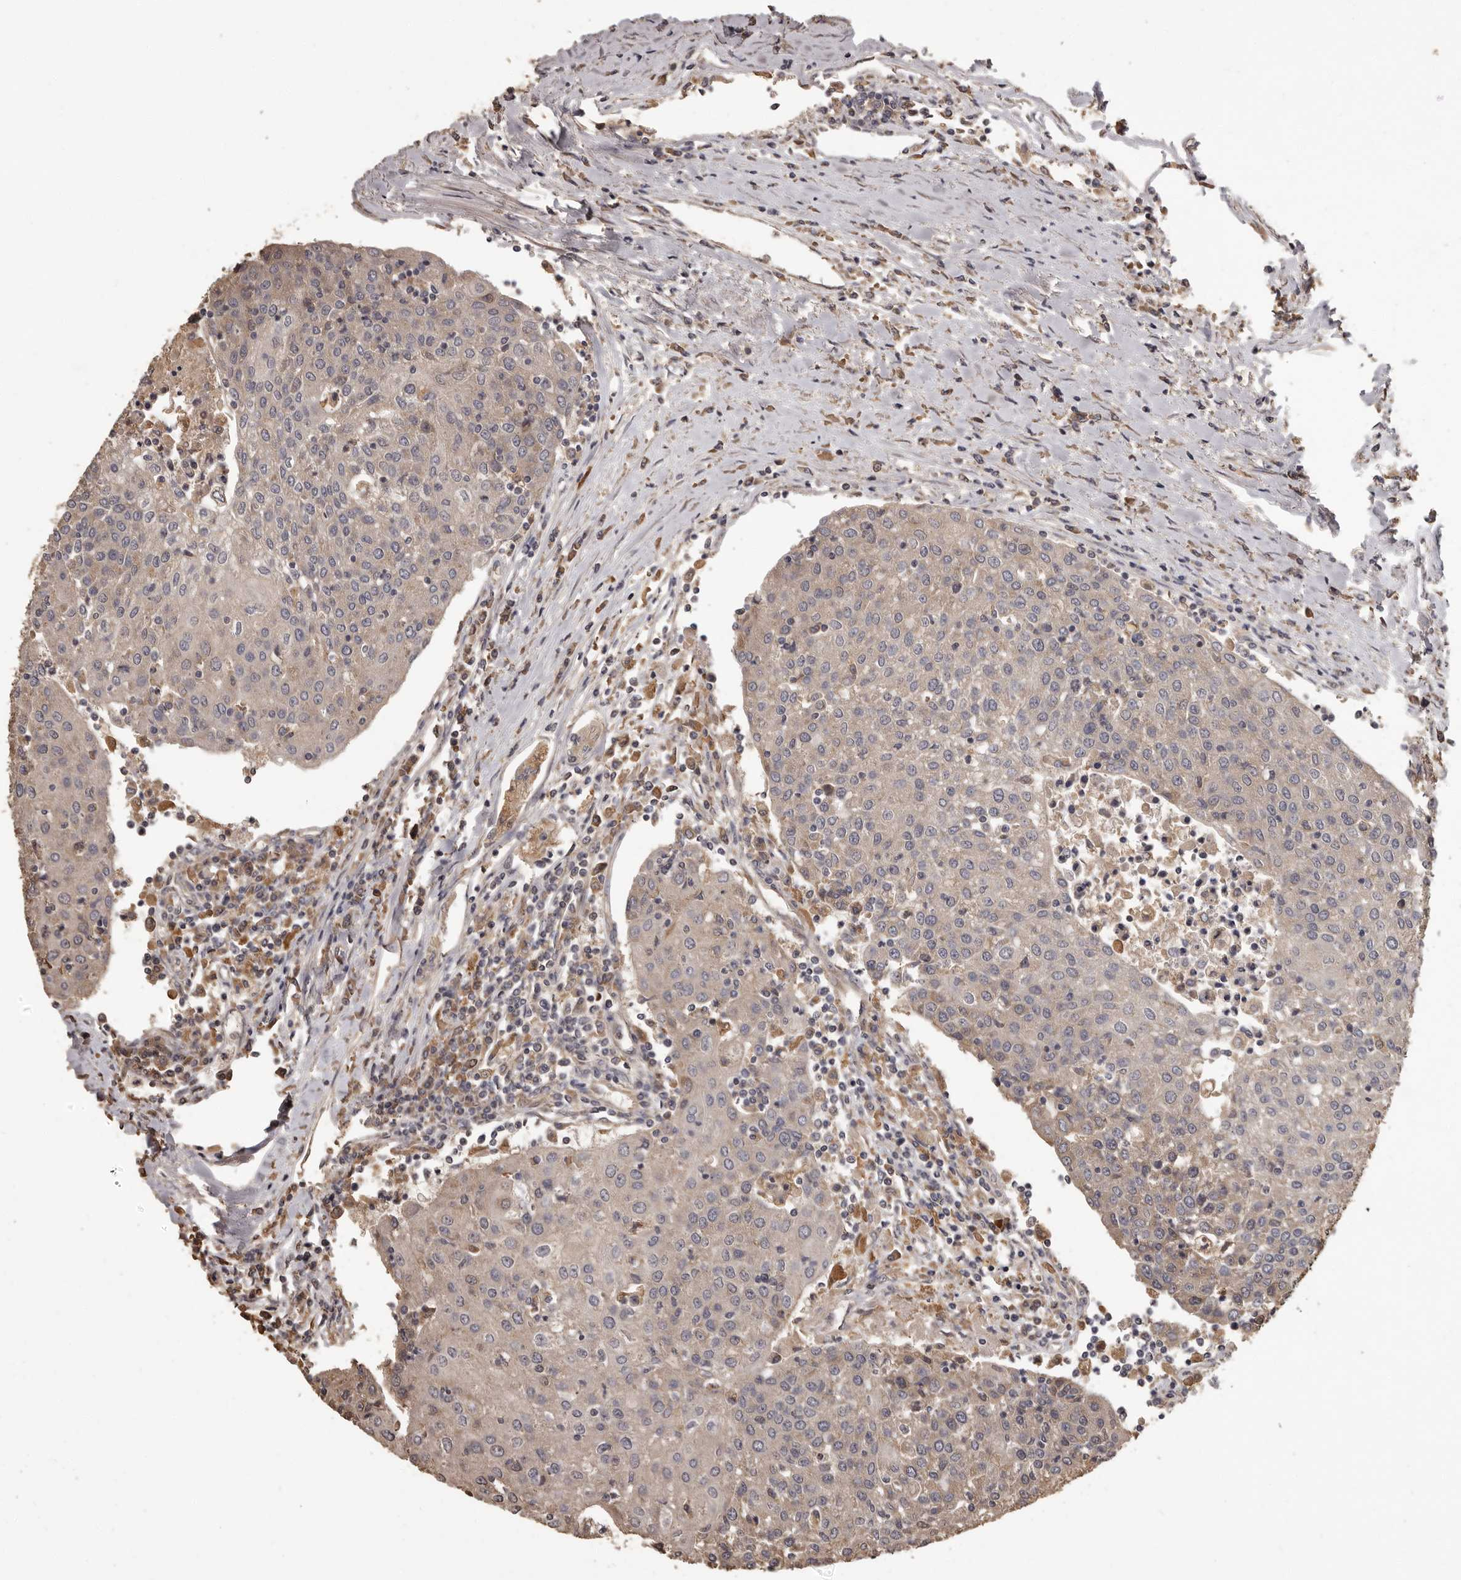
{"staining": {"intensity": "weak", "quantity": "<25%", "location": "cytoplasmic/membranous"}, "tissue": "urothelial cancer", "cell_type": "Tumor cells", "image_type": "cancer", "snomed": [{"axis": "morphology", "description": "Urothelial carcinoma, High grade"}, {"axis": "topography", "description": "Urinary bladder"}], "caption": "Tumor cells are negative for brown protein staining in high-grade urothelial carcinoma.", "gene": "MGAT5", "patient": {"sex": "female", "age": 85}}